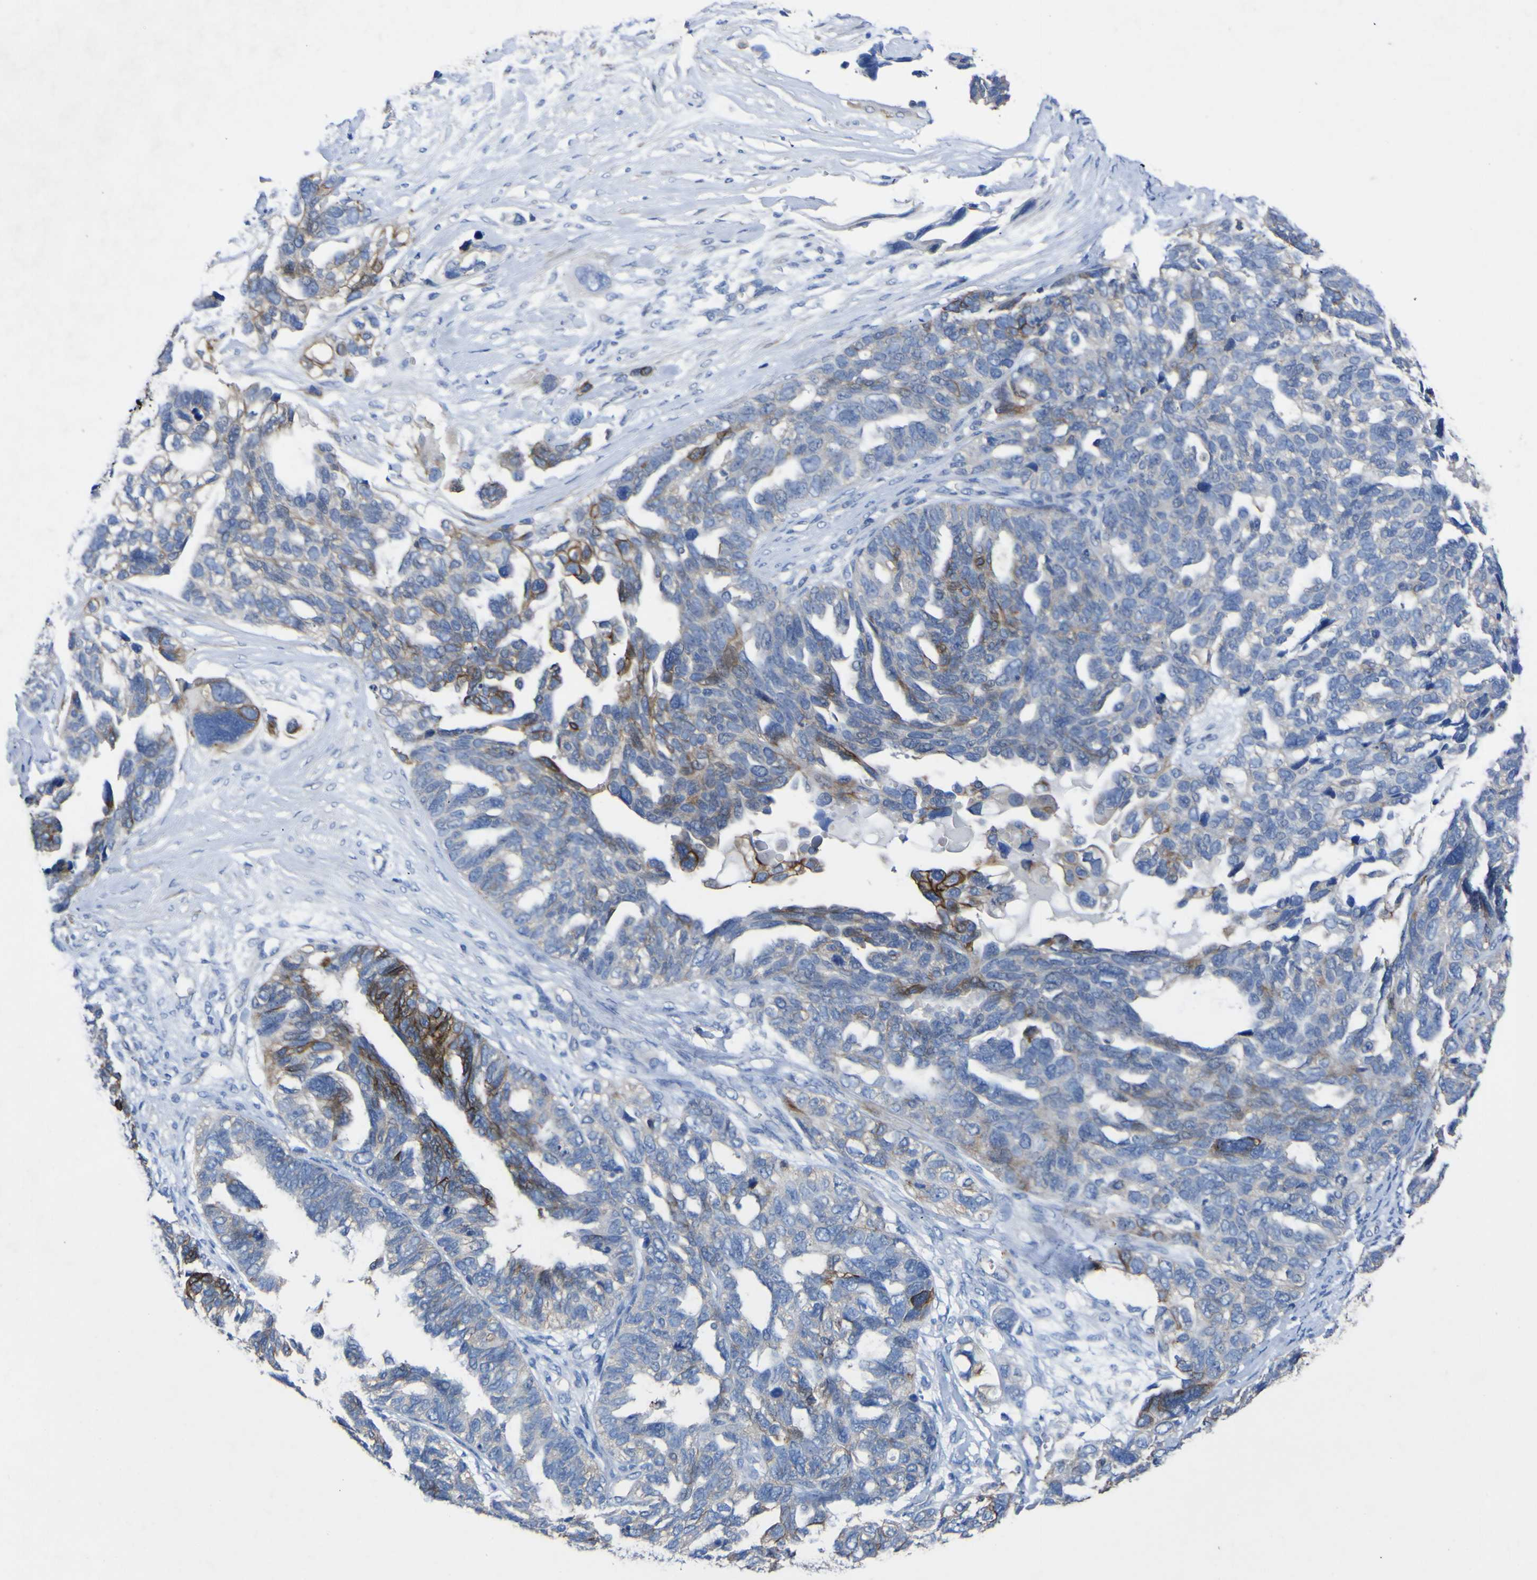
{"staining": {"intensity": "strong", "quantity": "25%-75%", "location": "cytoplasmic/membranous"}, "tissue": "ovarian cancer", "cell_type": "Tumor cells", "image_type": "cancer", "snomed": [{"axis": "morphology", "description": "Cystadenocarcinoma, serous, NOS"}, {"axis": "topography", "description": "Ovary"}], "caption": "A high amount of strong cytoplasmic/membranous staining is identified in about 25%-75% of tumor cells in ovarian cancer (serous cystadenocarcinoma) tissue.", "gene": "AGO4", "patient": {"sex": "female", "age": 79}}